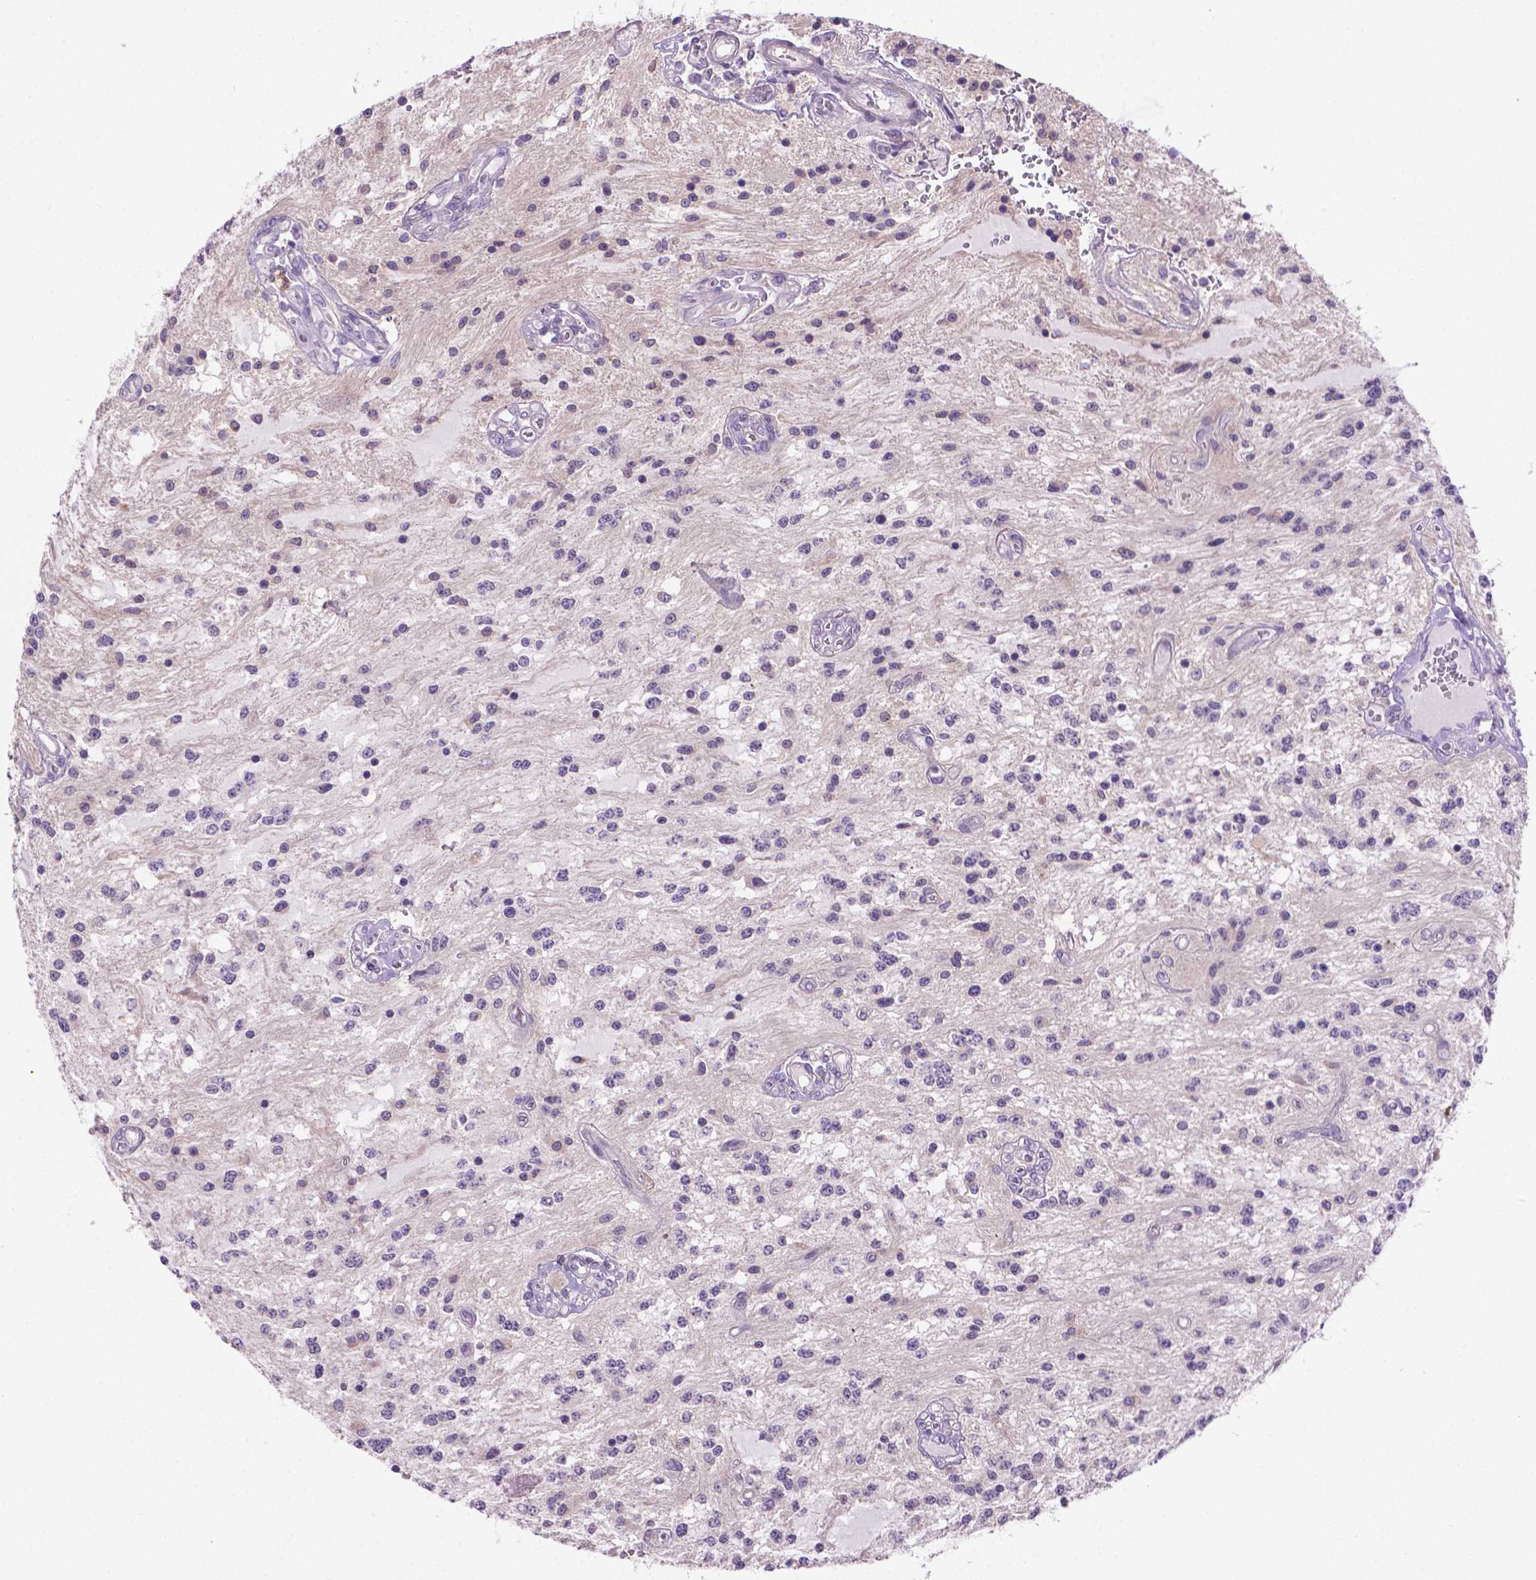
{"staining": {"intensity": "negative", "quantity": "none", "location": "none"}, "tissue": "glioma", "cell_type": "Tumor cells", "image_type": "cancer", "snomed": [{"axis": "morphology", "description": "Glioma, malignant, Low grade"}, {"axis": "topography", "description": "Cerebellum"}], "caption": "Immunohistochemistry of human glioma exhibits no staining in tumor cells.", "gene": "CDH7", "patient": {"sex": "female", "age": 14}}